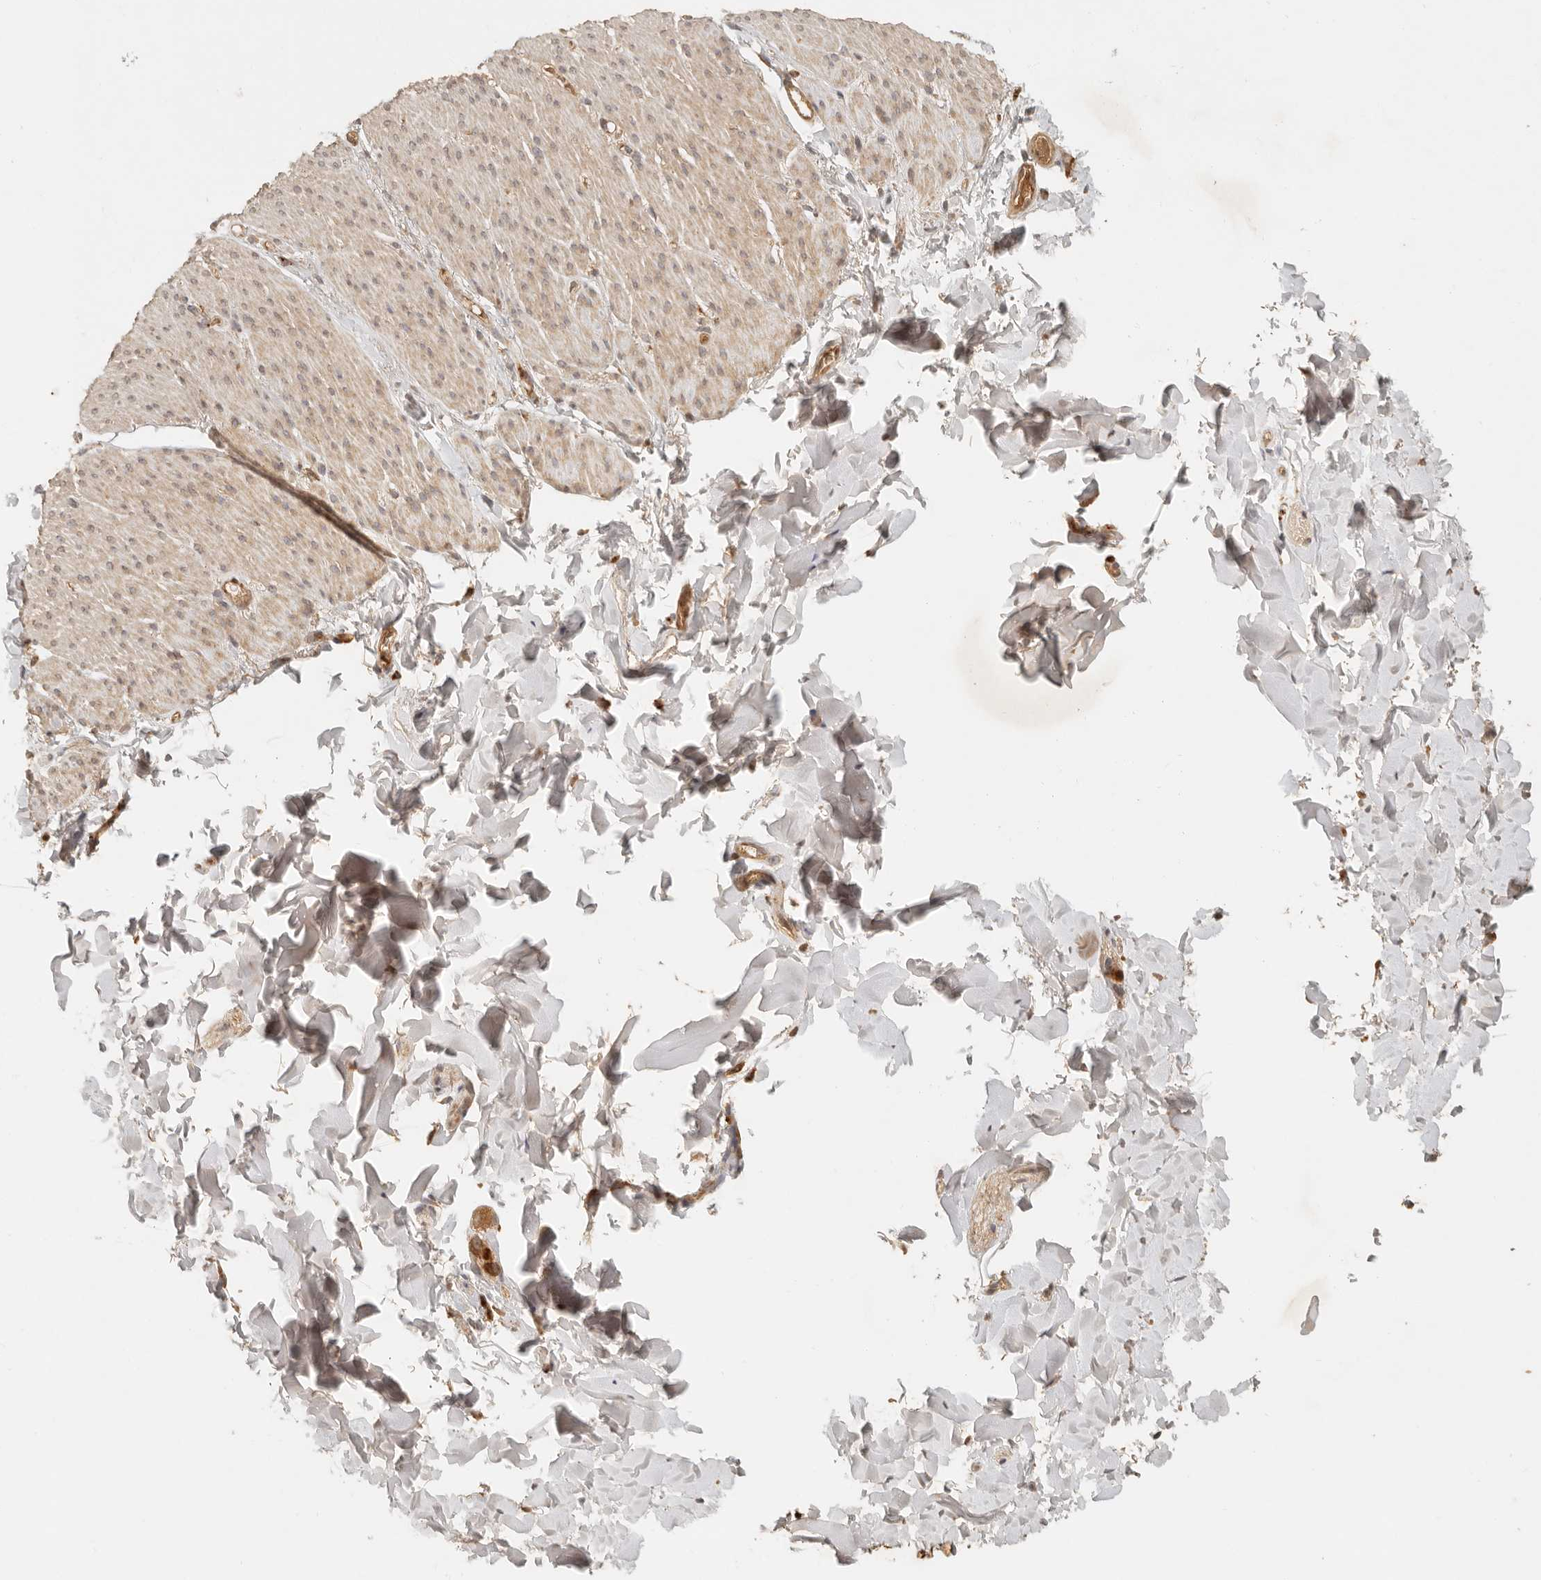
{"staining": {"intensity": "weak", "quantity": ">75%", "location": "cytoplasmic/membranous"}, "tissue": "smooth muscle", "cell_type": "Smooth muscle cells", "image_type": "normal", "snomed": [{"axis": "morphology", "description": "Normal tissue, NOS"}, {"axis": "topography", "description": "Colon"}, {"axis": "topography", "description": "Peripheral nerve tissue"}], "caption": "IHC image of normal smooth muscle stained for a protein (brown), which reveals low levels of weak cytoplasmic/membranous expression in about >75% of smooth muscle cells.", "gene": "ANKRD61", "patient": {"sex": "female", "age": 61}}